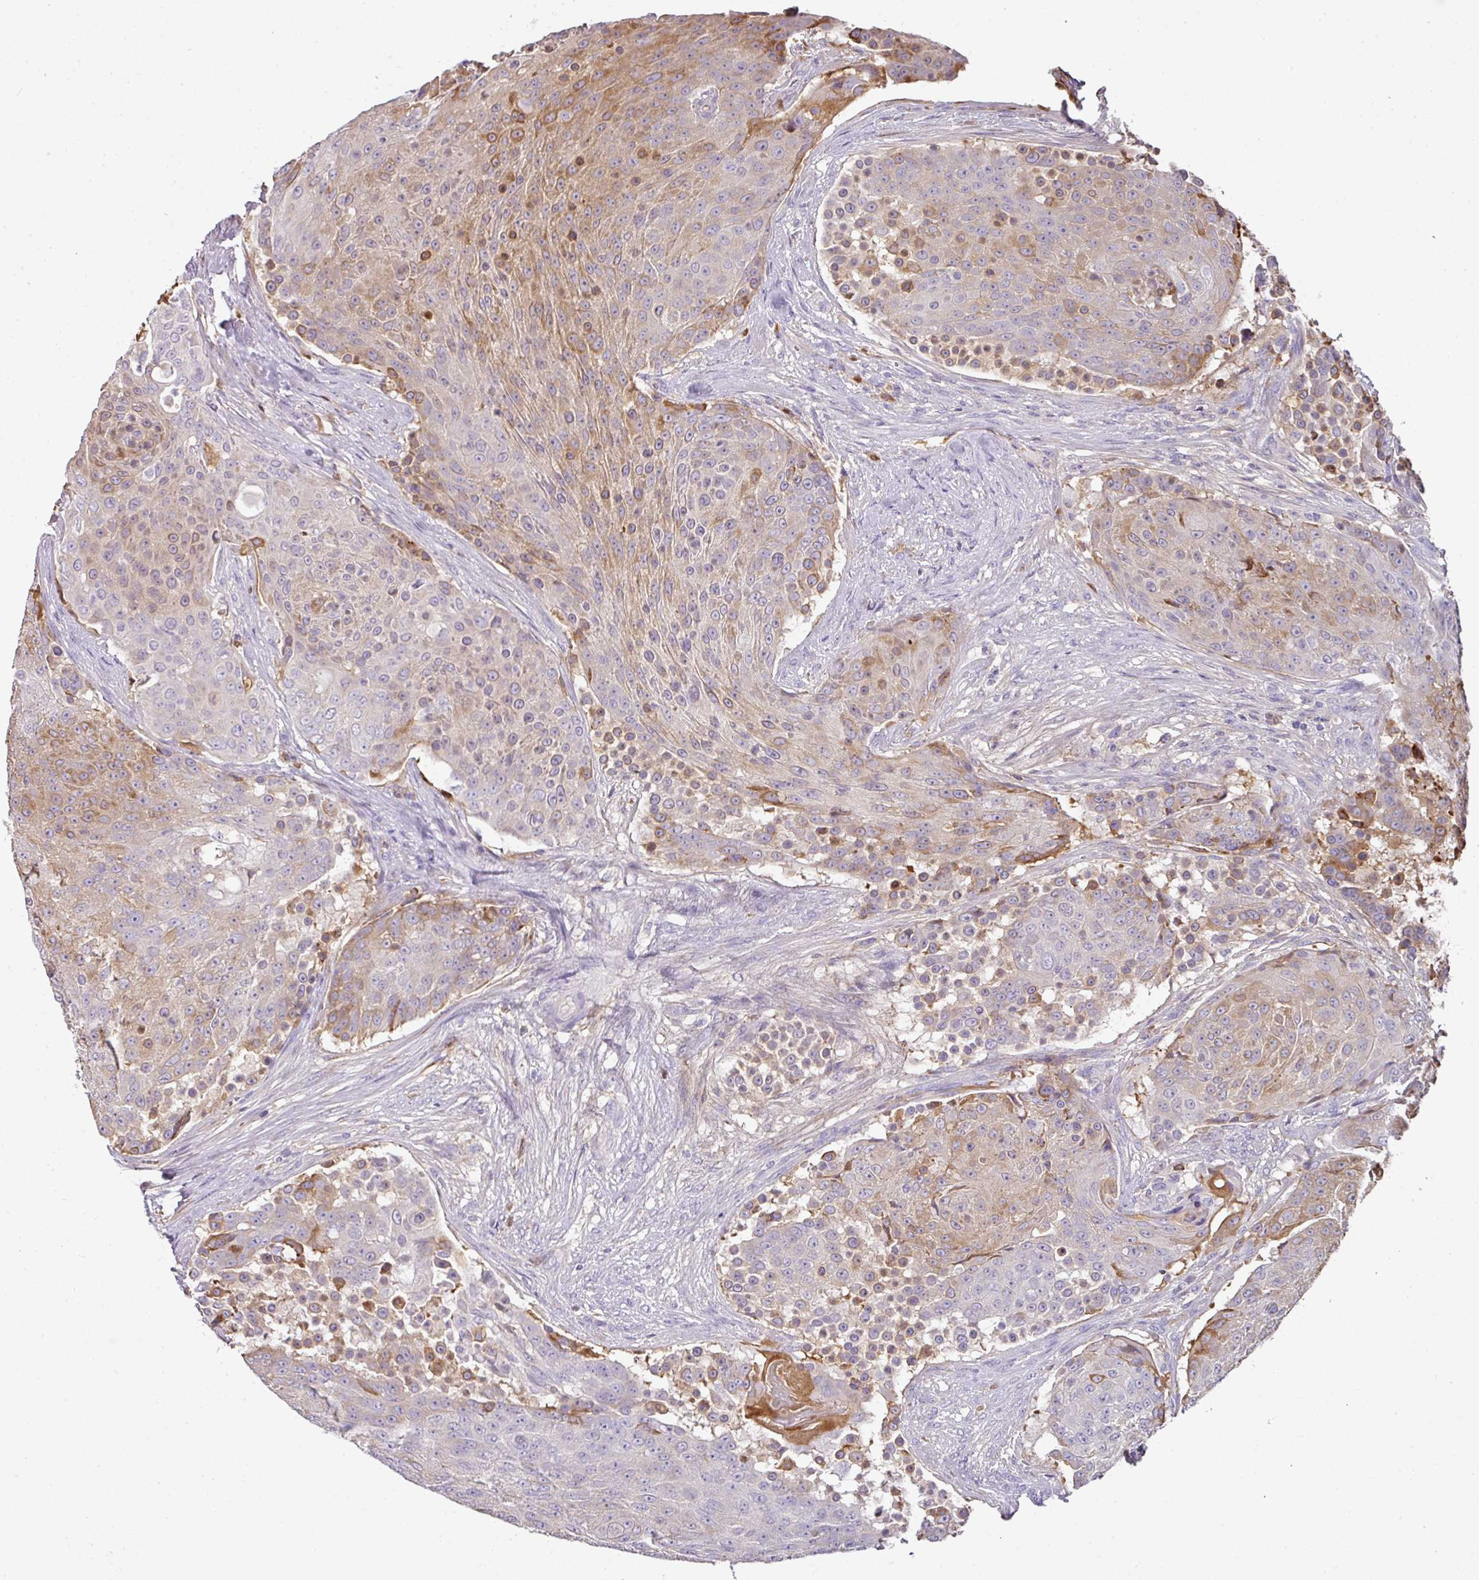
{"staining": {"intensity": "moderate", "quantity": "25%-75%", "location": "cytoplasmic/membranous"}, "tissue": "urothelial cancer", "cell_type": "Tumor cells", "image_type": "cancer", "snomed": [{"axis": "morphology", "description": "Urothelial carcinoma, High grade"}, {"axis": "topography", "description": "Urinary bladder"}], "caption": "The image shows immunohistochemical staining of urothelial carcinoma (high-grade). There is moderate cytoplasmic/membranous staining is present in approximately 25%-75% of tumor cells.", "gene": "CCZ1", "patient": {"sex": "female", "age": 63}}